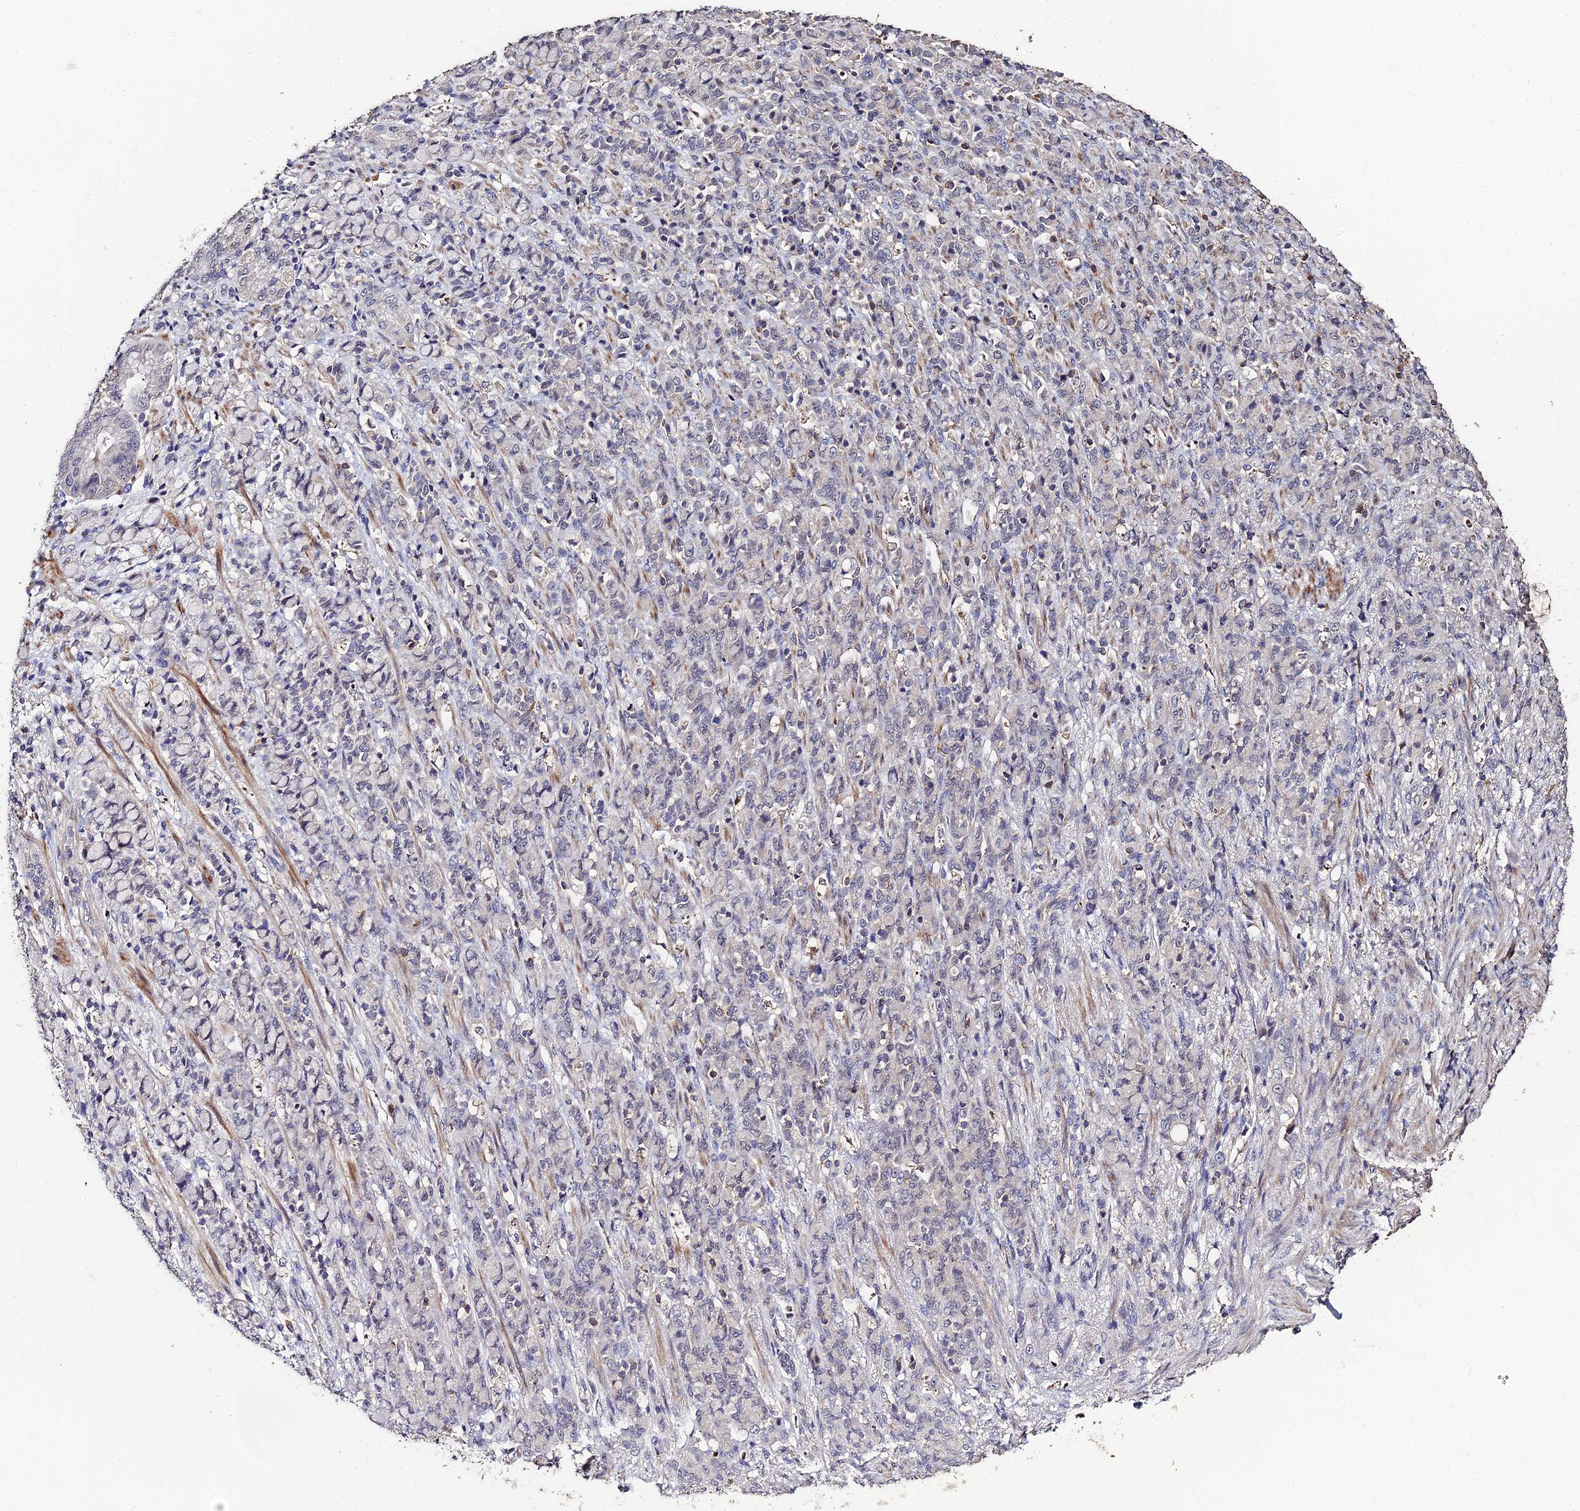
{"staining": {"intensity": "negative", "quantity": "none", "location": "none"}, "tissue": "stomach cancer", "cell_type": "Tumor cells", "image_type": "cancer", "snomed": [{"axis": "morphology", "description": "Normal tissue, NOS"}, {"axis": "morphology", "description": "Adenocarcinoma, NOS"}, {"axis": "topography", "description": "Stomach"}], "caption": "Immunohistochemistry (IHC) of human stomach cancer (adenocarcinoma) demonstrates no positivity in tumor cells. (Stains: DAB immunohistochemistry with hematoxylin counter stain, Microscopy: brightfield microscopy at high magnification).", "gene": "LSM5", "patient": {"sex": "female", "age": 79}}